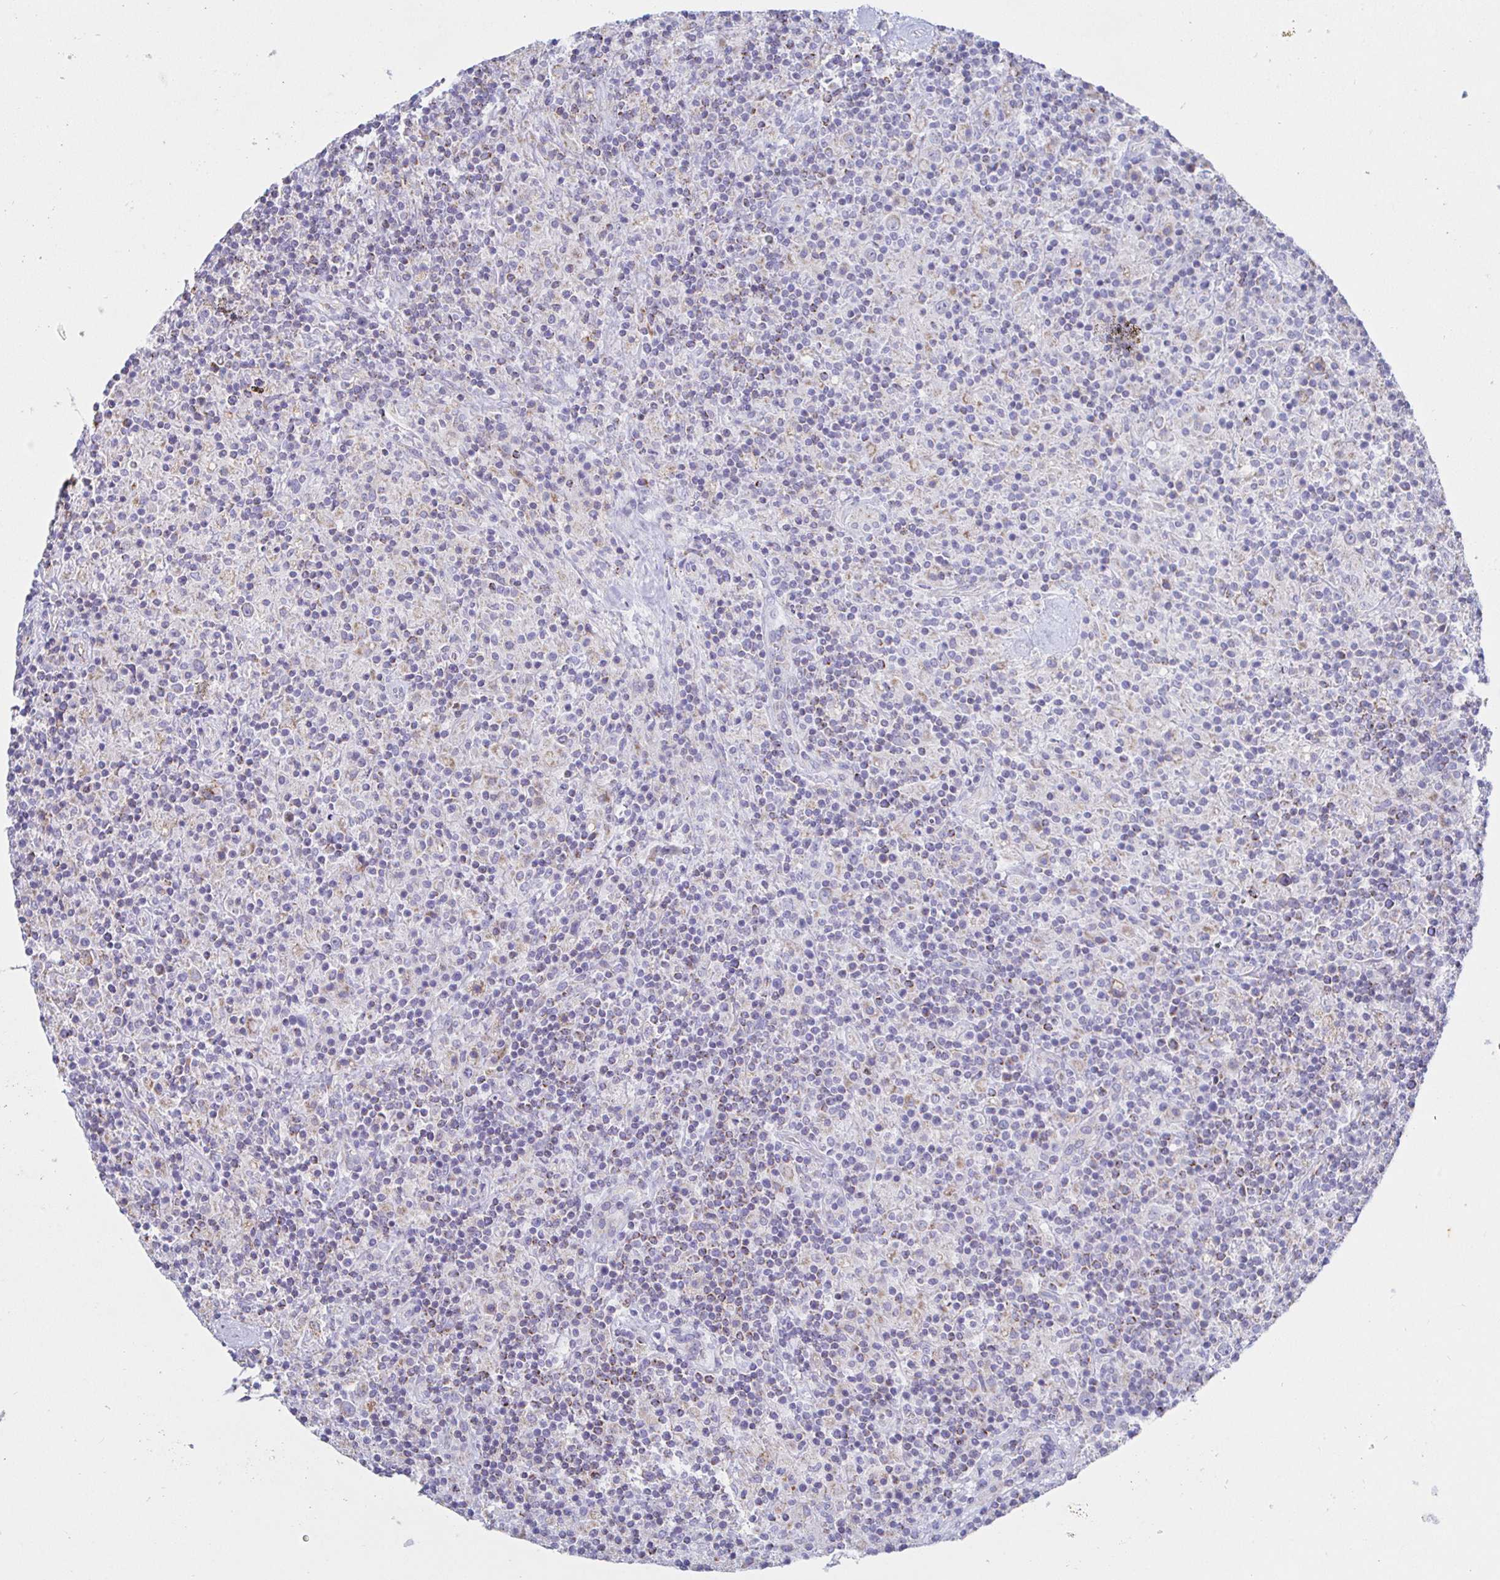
{"staining": {"intensity": "negative", "quantity": "none", "location": "none"}, "tissue": "lymphoma", "cell_type": "Tumor cells", "image_type": "cancer", "snomed": [{"axis": "morphology", "description": "Hodgkin's disease, NOS"}, {"axis": "topography", "description": "Thymus, NOS"}], "caption": "Hodgkin's disease was stained to show a protein in brown. There is no significant staining in tumor cells.", "gene": "SYNGR4", "patient": {"sex": "female", "age": 17}}